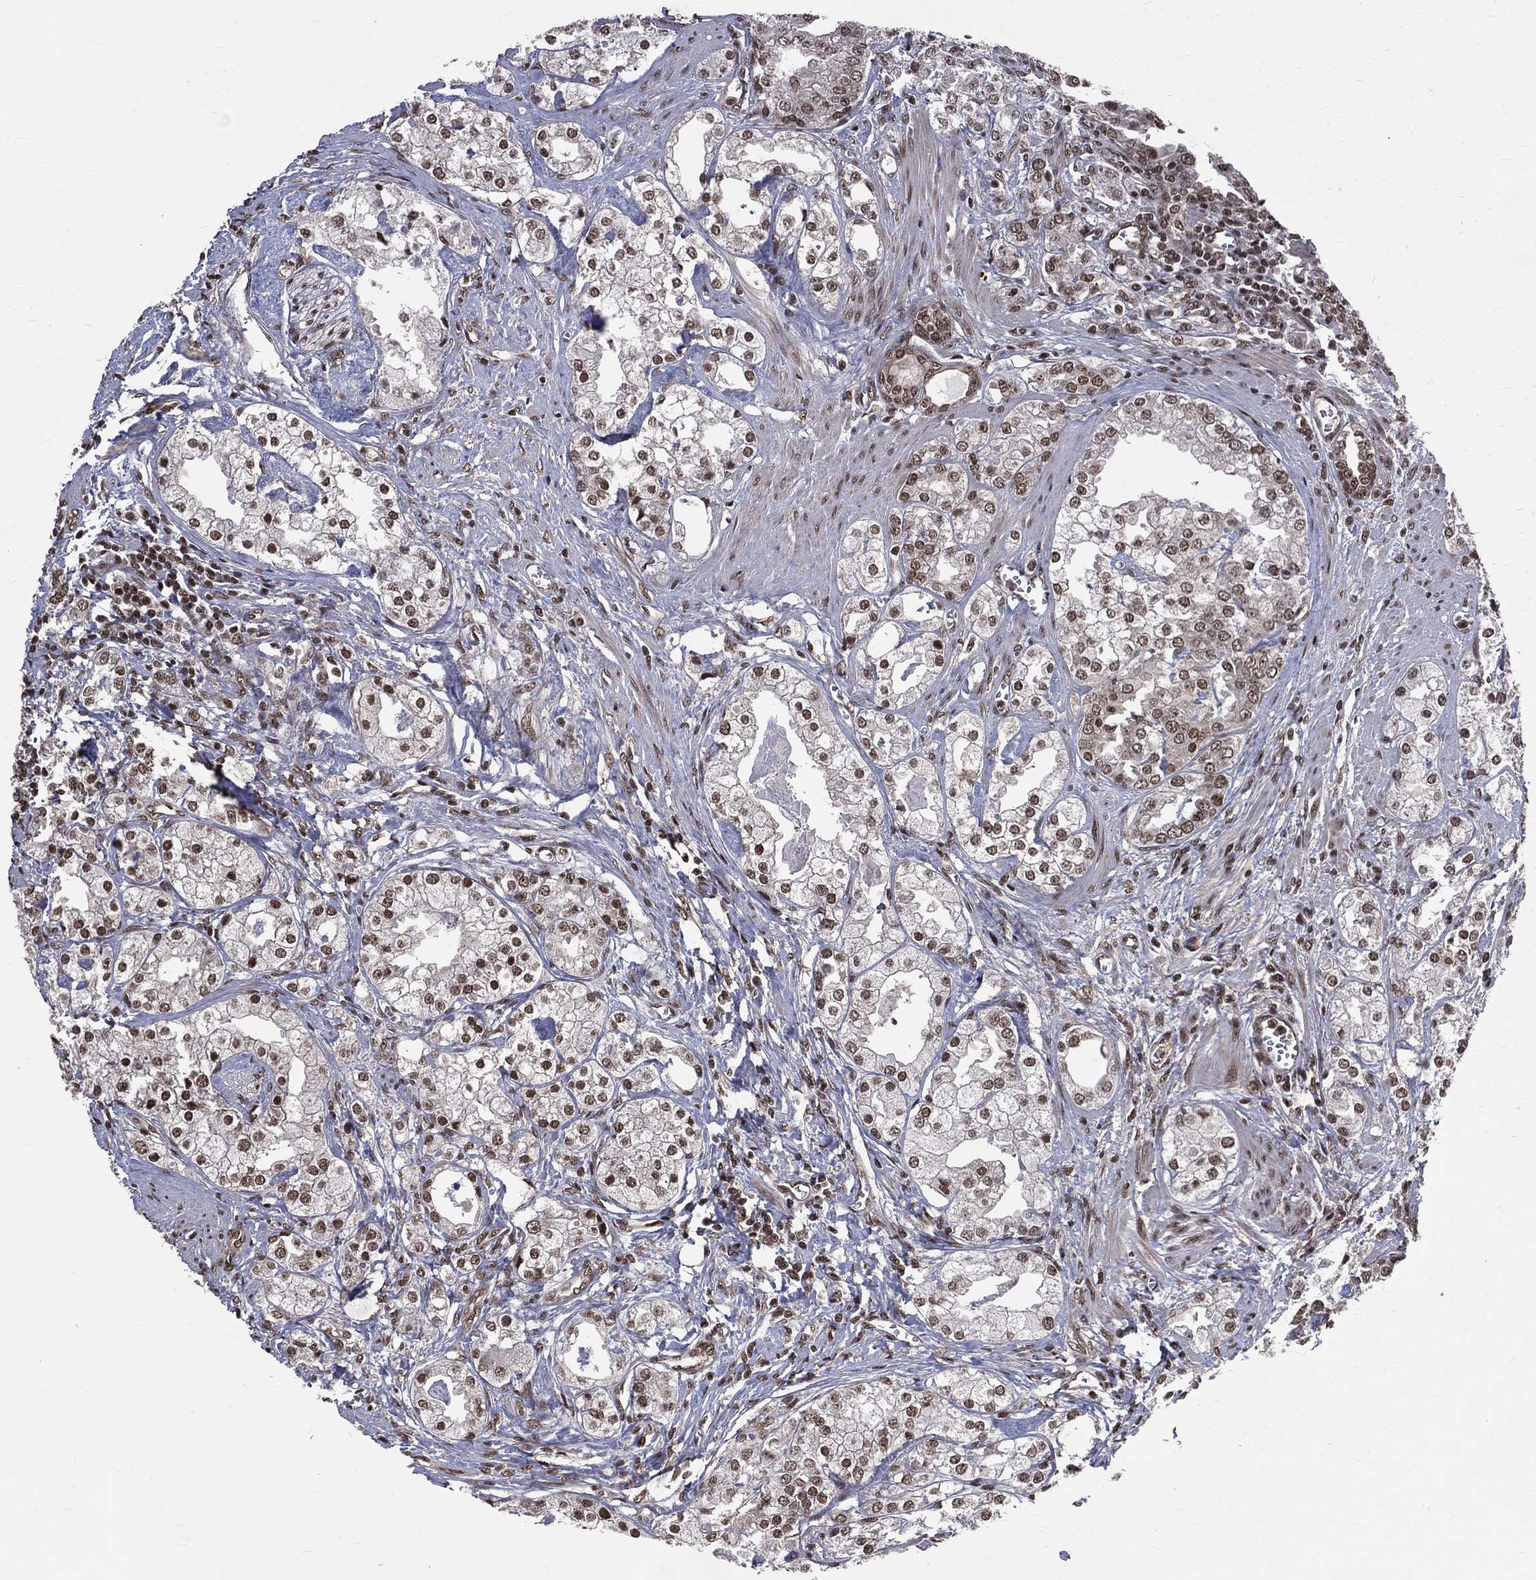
{"staining": {"intensity": "strong", "quantity": ">75%", "location": "nuclear"}, "tissue": "prostate cancer", "cell_type": "Tumor cells", "image_type": "cancer", "snomed": [{"axis": "morphology", "description": "Adenocarcinoma, NOS"}, {"axis": "topography", "description": "Prostate and seminal vesicle, NOS"}, {"axis": "topography", "description": "Prostate"}], "caption": "Immunohistochemical staining of adenocarcinoma (prostate) demonstrates strong nuclear protein expression in about >75% of tumor cells. (Stains: DAB in brown, nuclei in blue, Microscopy: brightfield microscopy at high magnification).", "gene": "SMC3", "patient": {"sex": "male", "age": 62}}